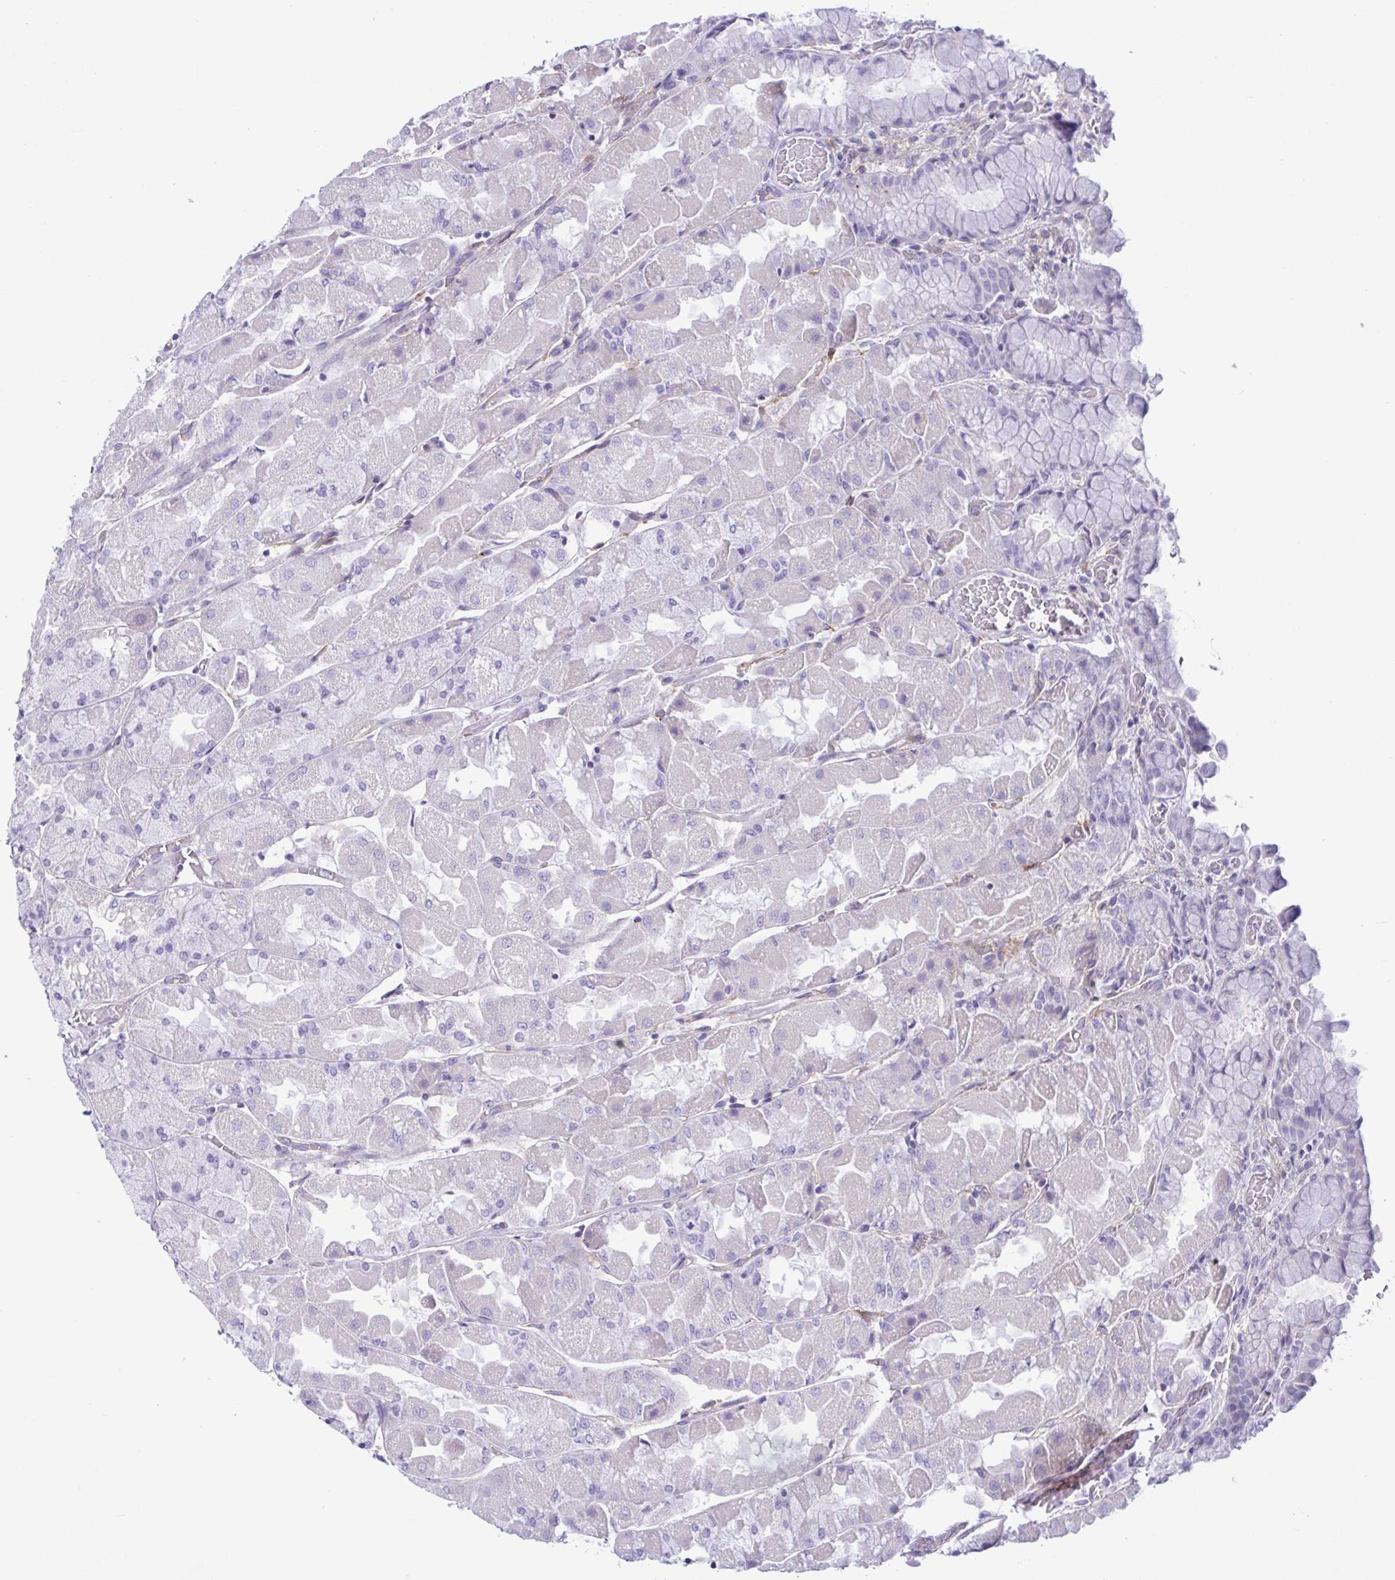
{"staining": {"intensity": "negative", "quantity": "none", "location": "none"}, "tissue": "stomach", "cell_type": "Glandular cells", "image_type": "normal", "snomed": [{"axis": "morphology", "description": "Normal tissue, NOS"}, {"axis": "topography", "description": "Stomach"}], "caption": "DAB (3,3'-diaminobenzidine) immunohistochemical staining of normal human stomach demonstrates no significant expression in glandular cells. (Brightfield microscopy of DAB (3,3'-diaminobenzidine) immunohistochemistry at high magnification).", "gene": "SREBF1", "patient": {"sex": "female", "age": 61}}